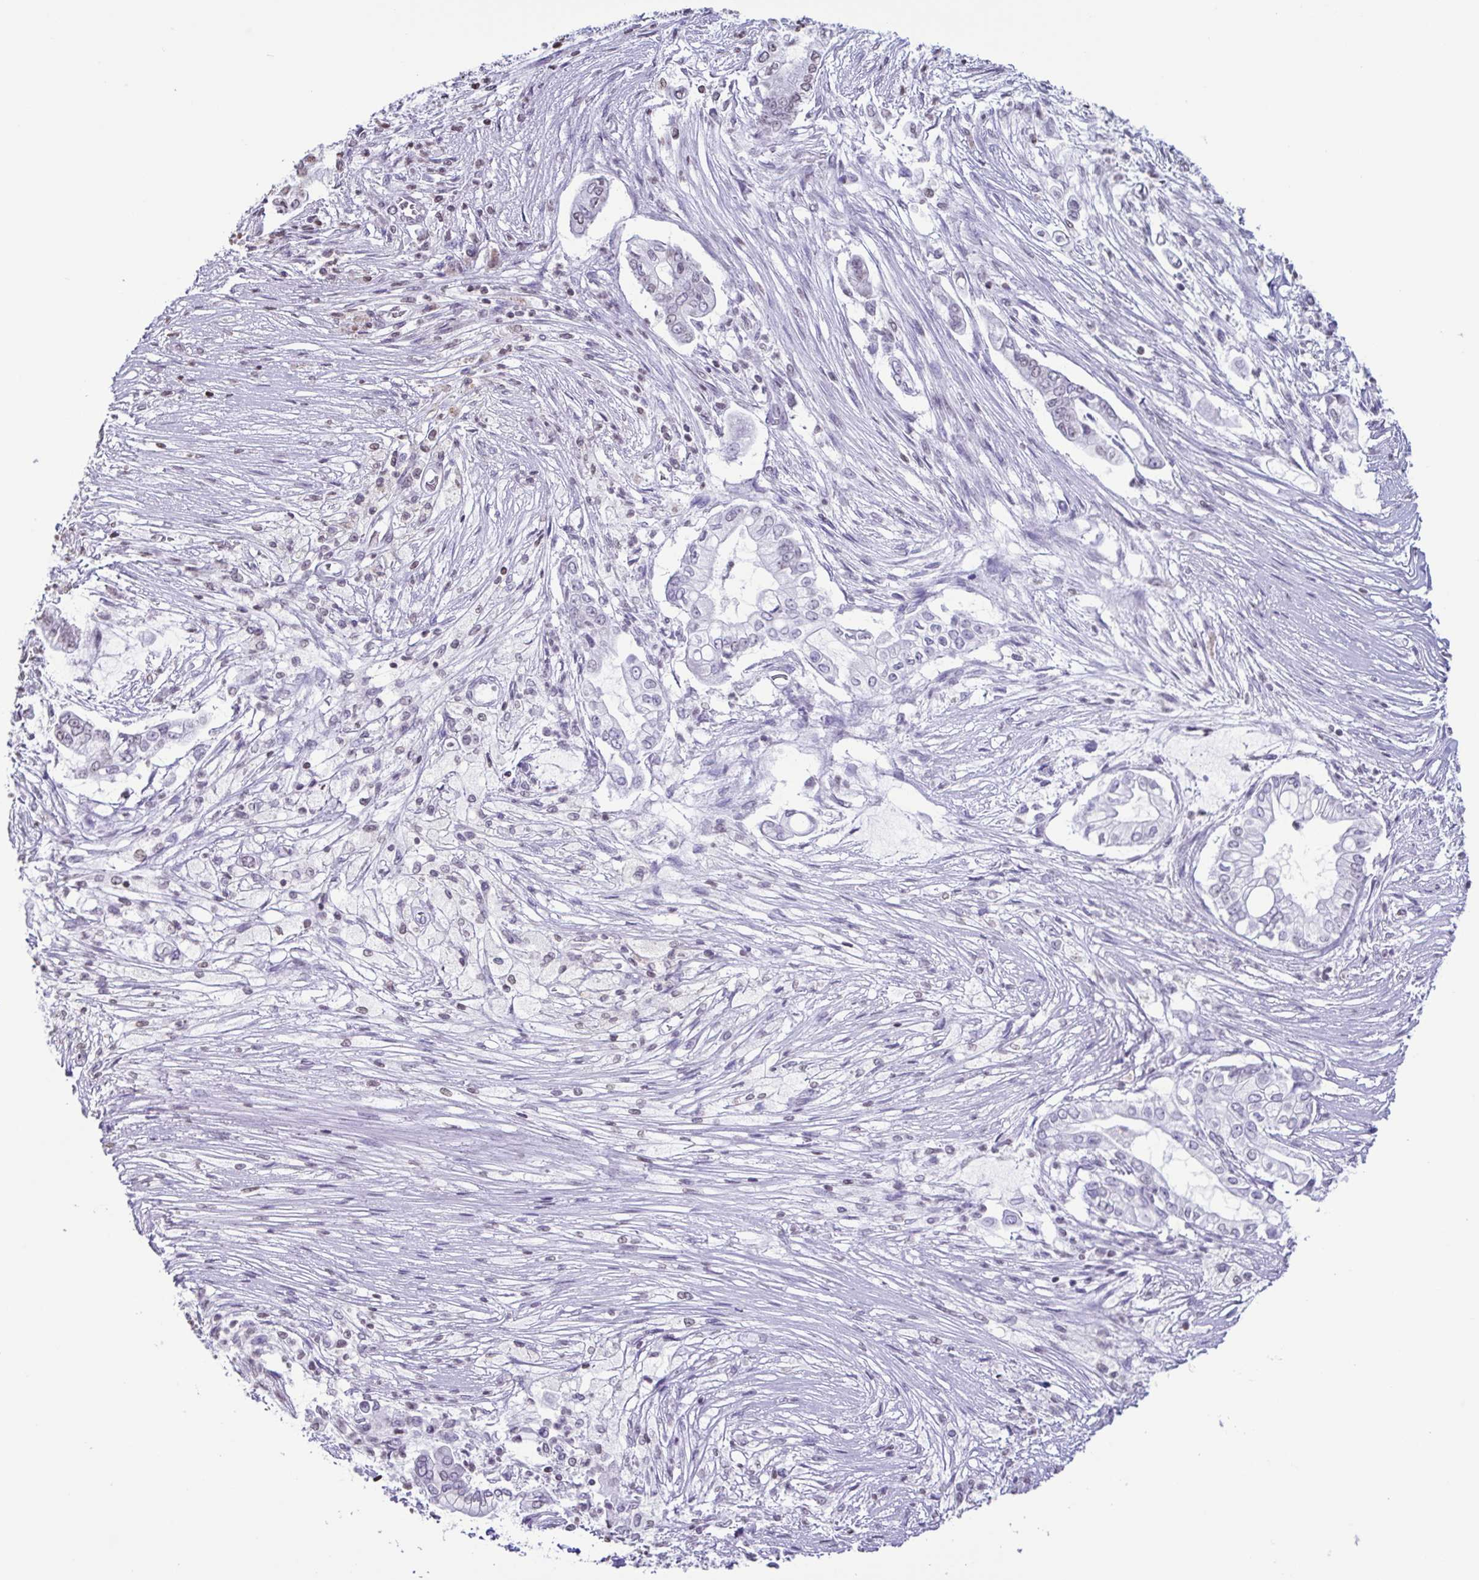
{"staining": {"intensity": "negative", "quantity": "none", "location": "none"}, "tissue": "pancreatic cancer", "cell_type": "Tumor cells", "image_type": "cancer", "snomed": [{"axis": "morphology", "description": "Adenocarcinoma, NOS"}, {"axis": "topography", "description": "Pancreas"}], "caption": "High power microscopy histopathology image of an immunohistochemistry (IHC) micrograph of pancreatic adenocarcinoma, revealing no significant expression in tumor cells. (DAB immunohistochemistry visualized using brightfield microscopy, high magnification).", "gene": "VCY1B", "patient": {"sex": "female", "age": 69}}